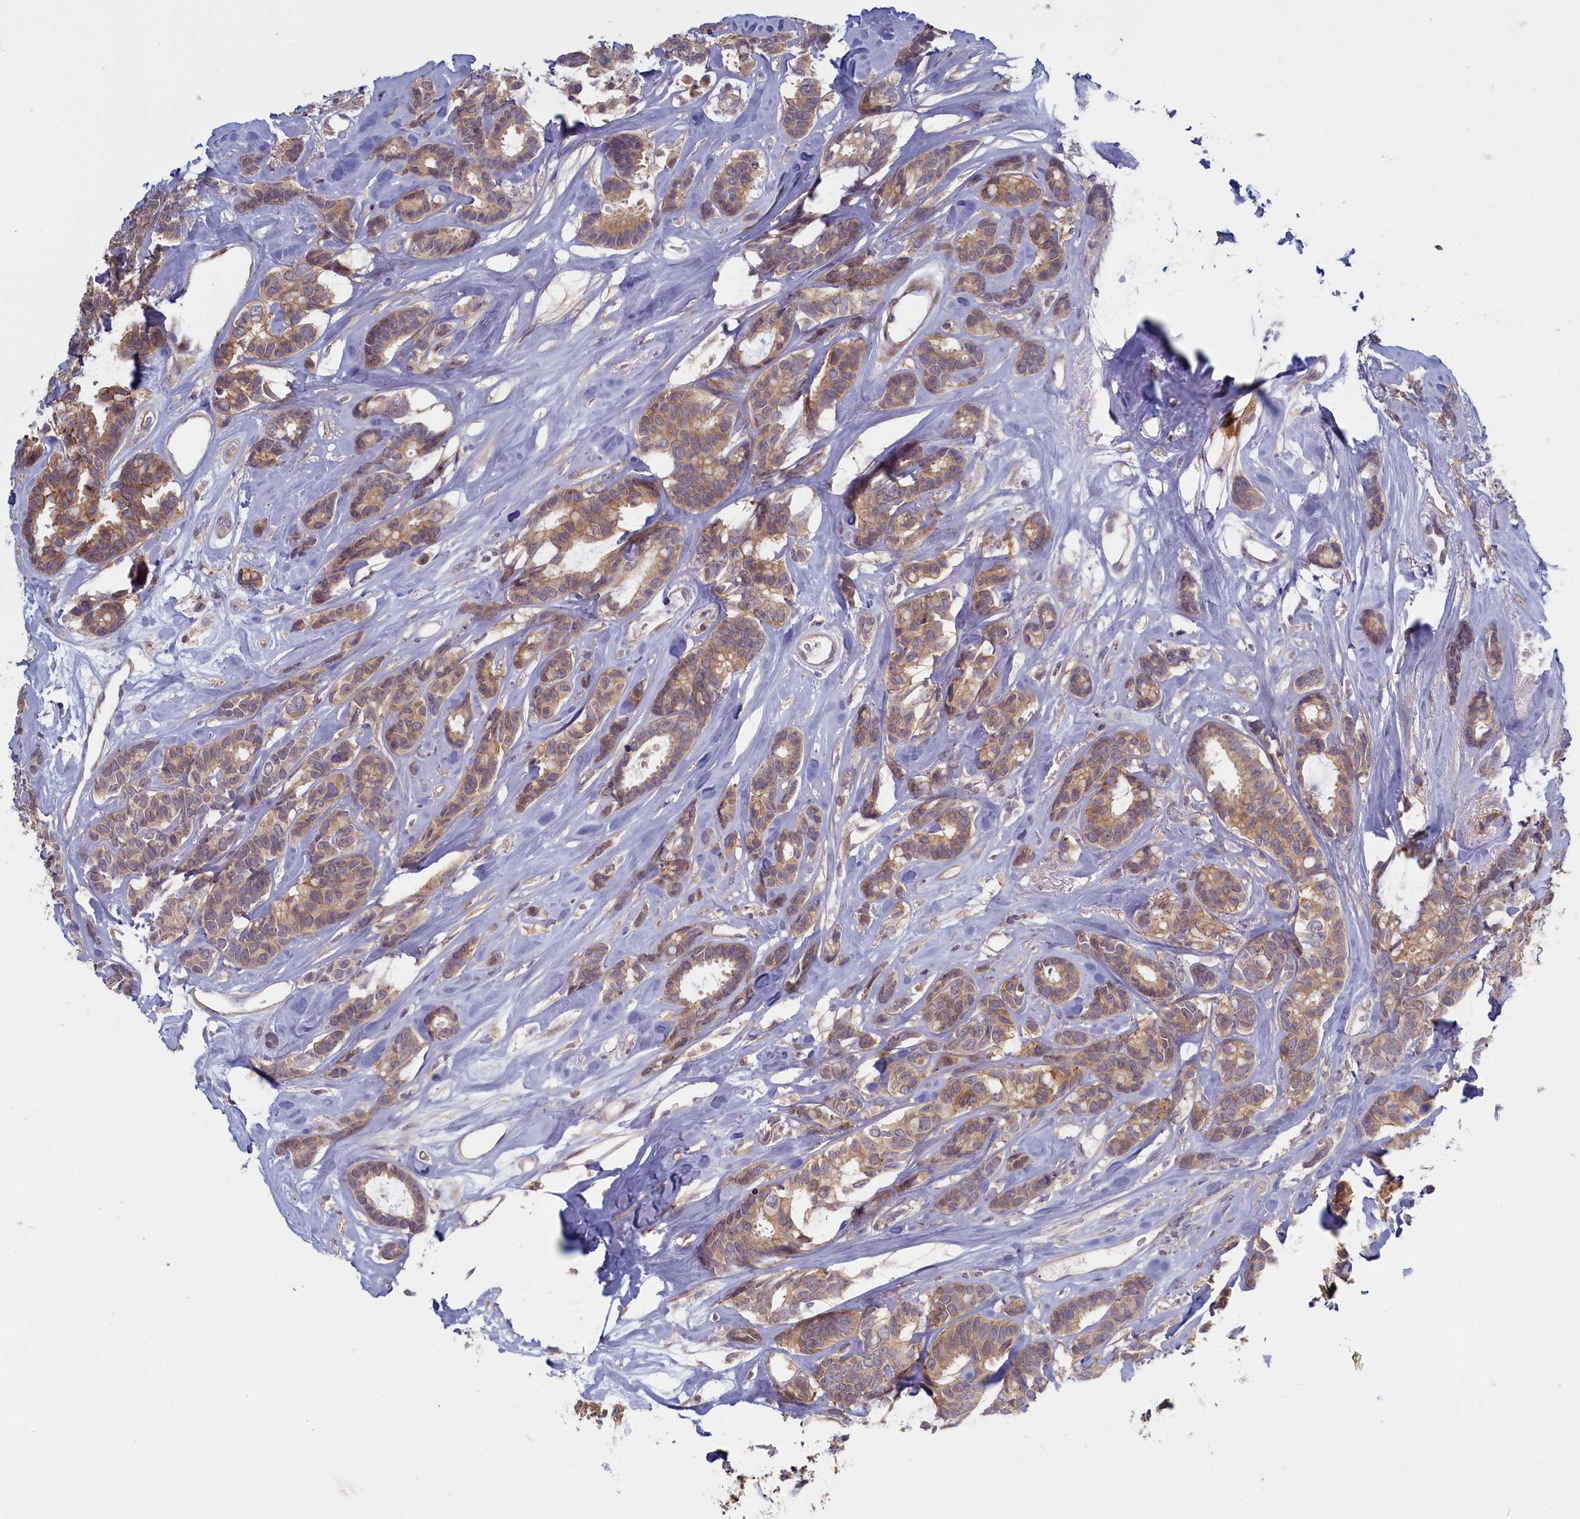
{"staining": {"intensity": "moderate", "quantity": ">75%", "location": "cytoplasmic/membranous"}, "tissue": "breast cancer", "cell_type": "Tumor cells", "image_type": "cancer", "snomed": [{"axis": "morphology", "description": "Duct carcinoma"}, {"axis": "topography", "description": "Breast"}], "caption": "Moderate cytoplasmic/membranous protein positivity is identified in about >75% of tumor cells in breast intraductal carcinoma.", "gene": "TRPM4", "patient": {"sex": "female", "age": 87}}